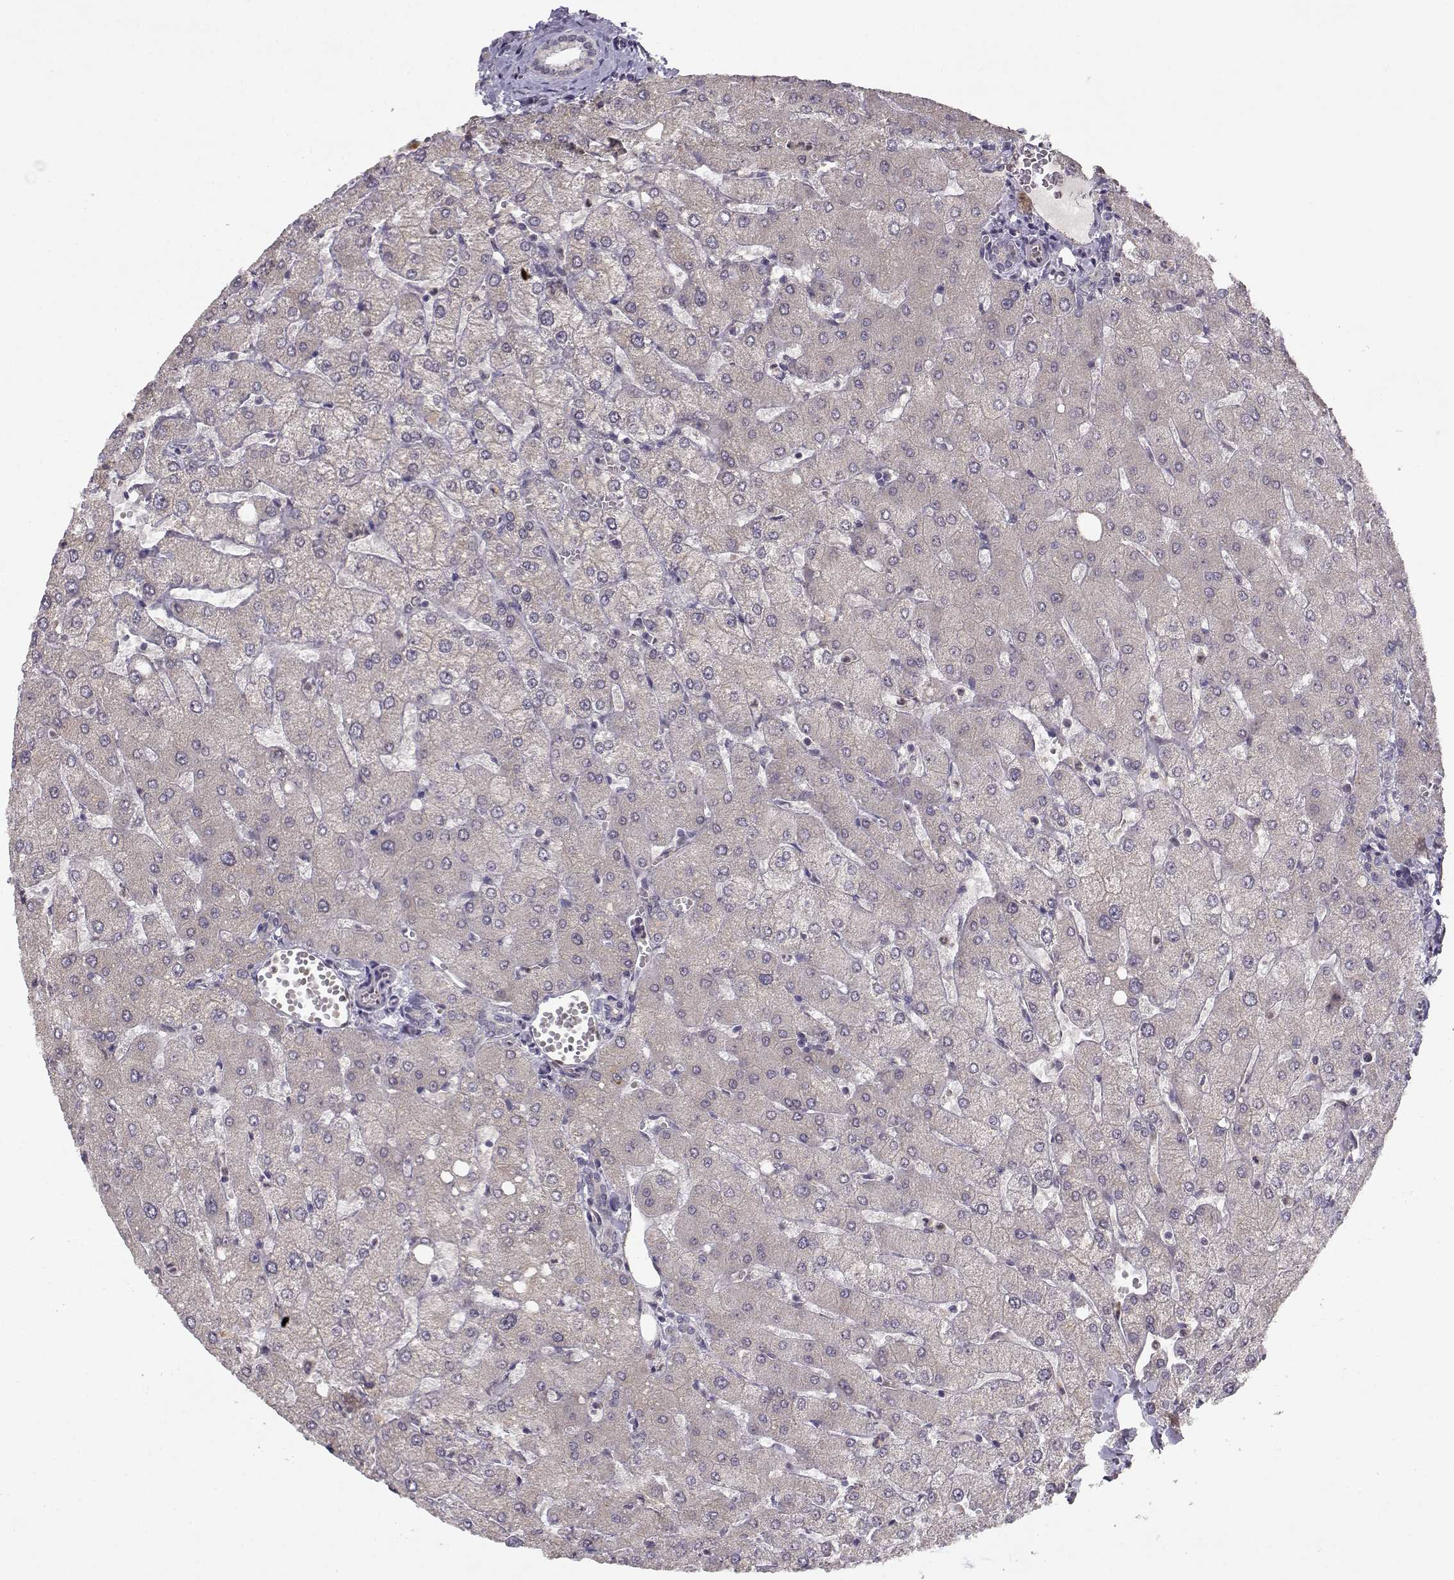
{"staining": {"intensity": "negative", "quantity": "none", "location": "none"}, "tissue": "liver", "cell_type": "Cholangiocytes", "image_type": "normal", "snomed": [{"axis": "morphology", "description": "Normal tissue, NOS"}, {"axis": "topography", "description": "Liver"}], "caption": "Immunohistochemistry micrograph of normal liver: liver stained with DAB exhibits no significant protein positivity in cholangiocytes. The staining is performed using DAB (3,3'-diaminobenzidine) brown chromogen with nuclei counter-stained in using hematoxylin.", "gene": "BMX", "patient": {"sex": "female", "age": 54}}